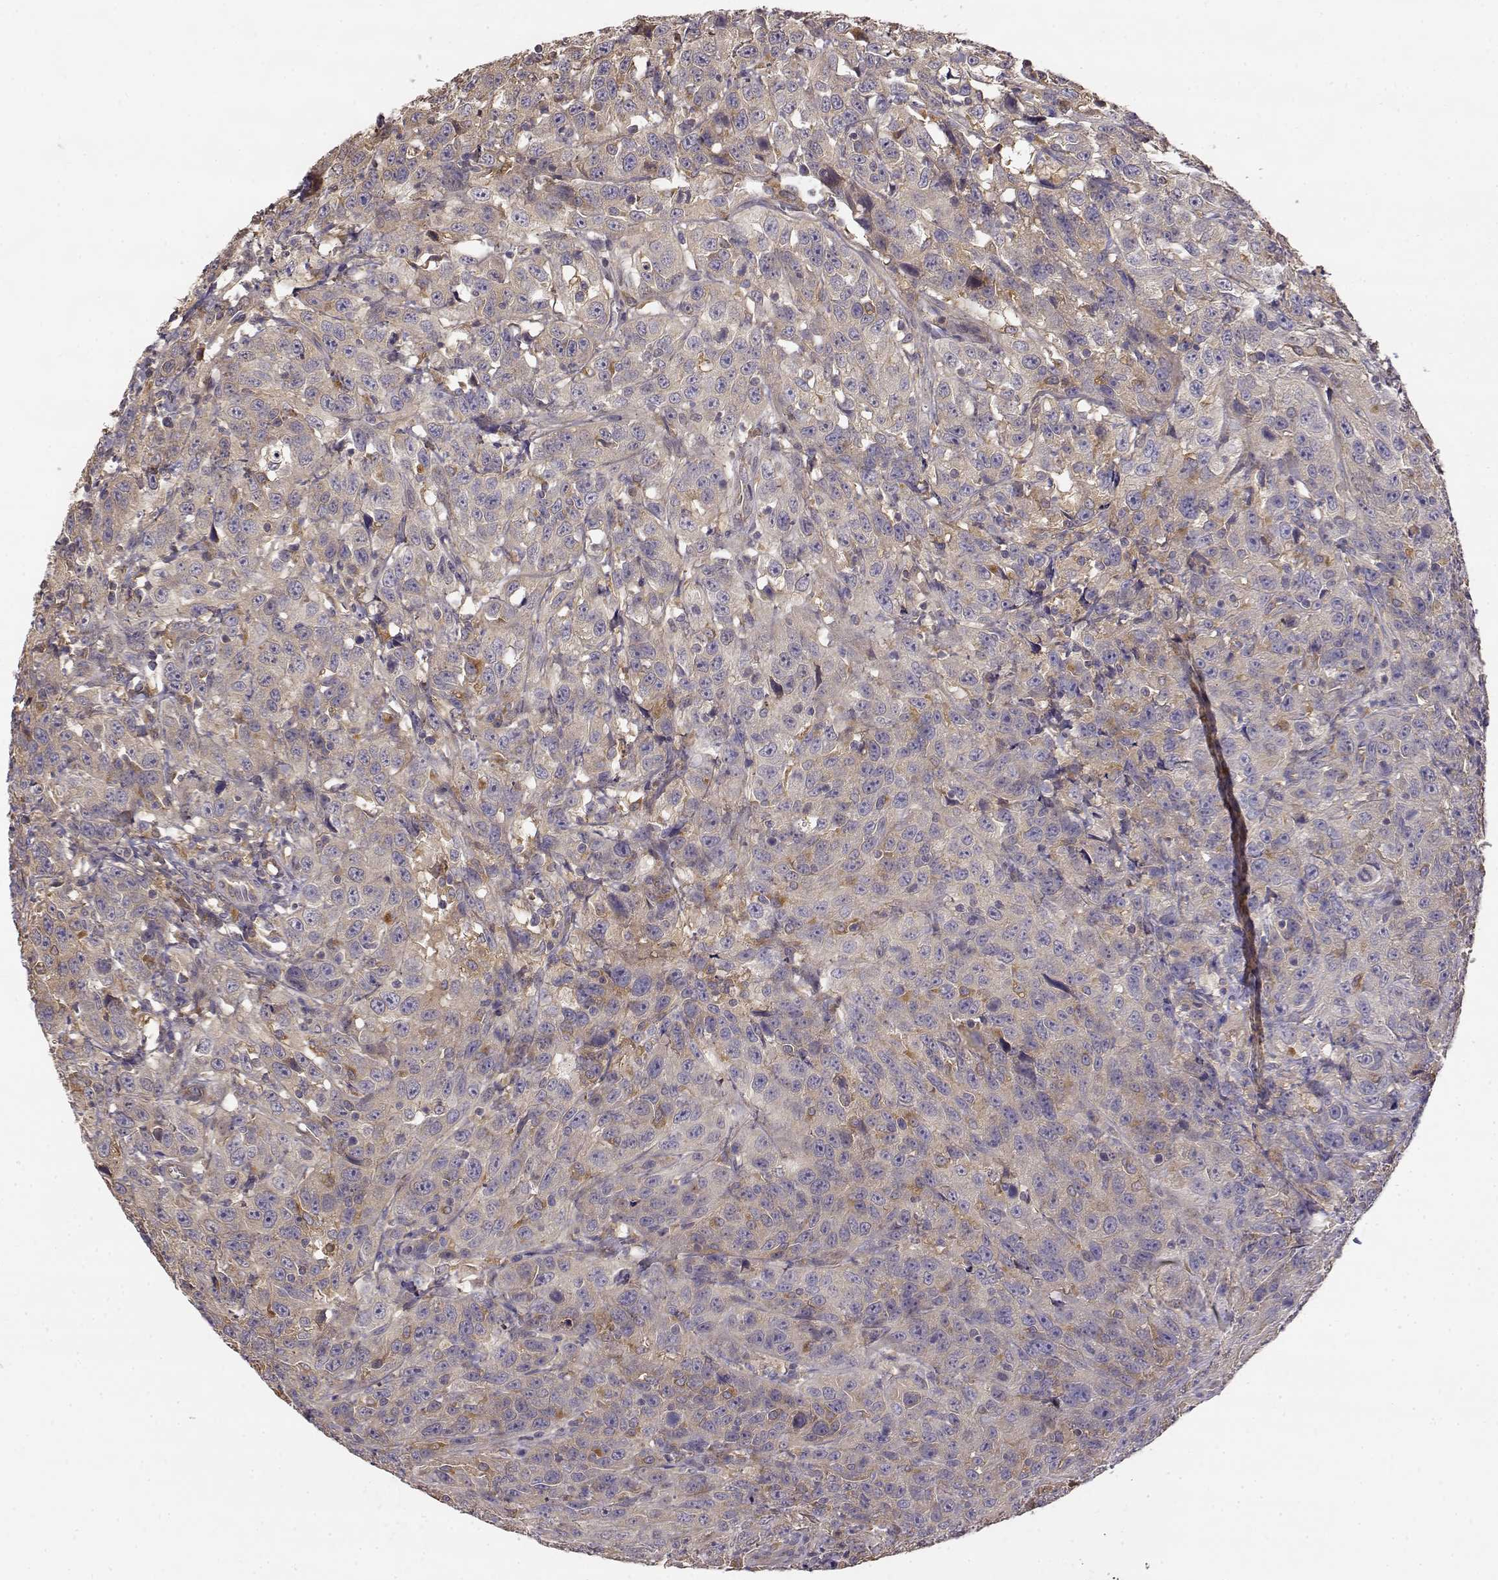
{"staining": {"intensity": "weak", "quantity": "<25%", "location": "cytoplasmic/membranous"}, "tissue": "urothelial cancer", "cell_type": "Tumor cells", "image_type": "cancer", "snomed": [{"axis": "morphology", "description": "Urothelial carcinoma, NOS"}, {"axis": "morphology", "description": "Urothelial carcinoma, High grade"}, {"axis": "topography", "description": "Urinary bladder"}], "caption": "An immunohistochemistry (IHC) image of transitional cell carcinoma is shown. There is no staining in tumor cells of transitional cell carcinoma.", "gene": "CRIM1", "patient": {"sex": "female", "age": 73}}